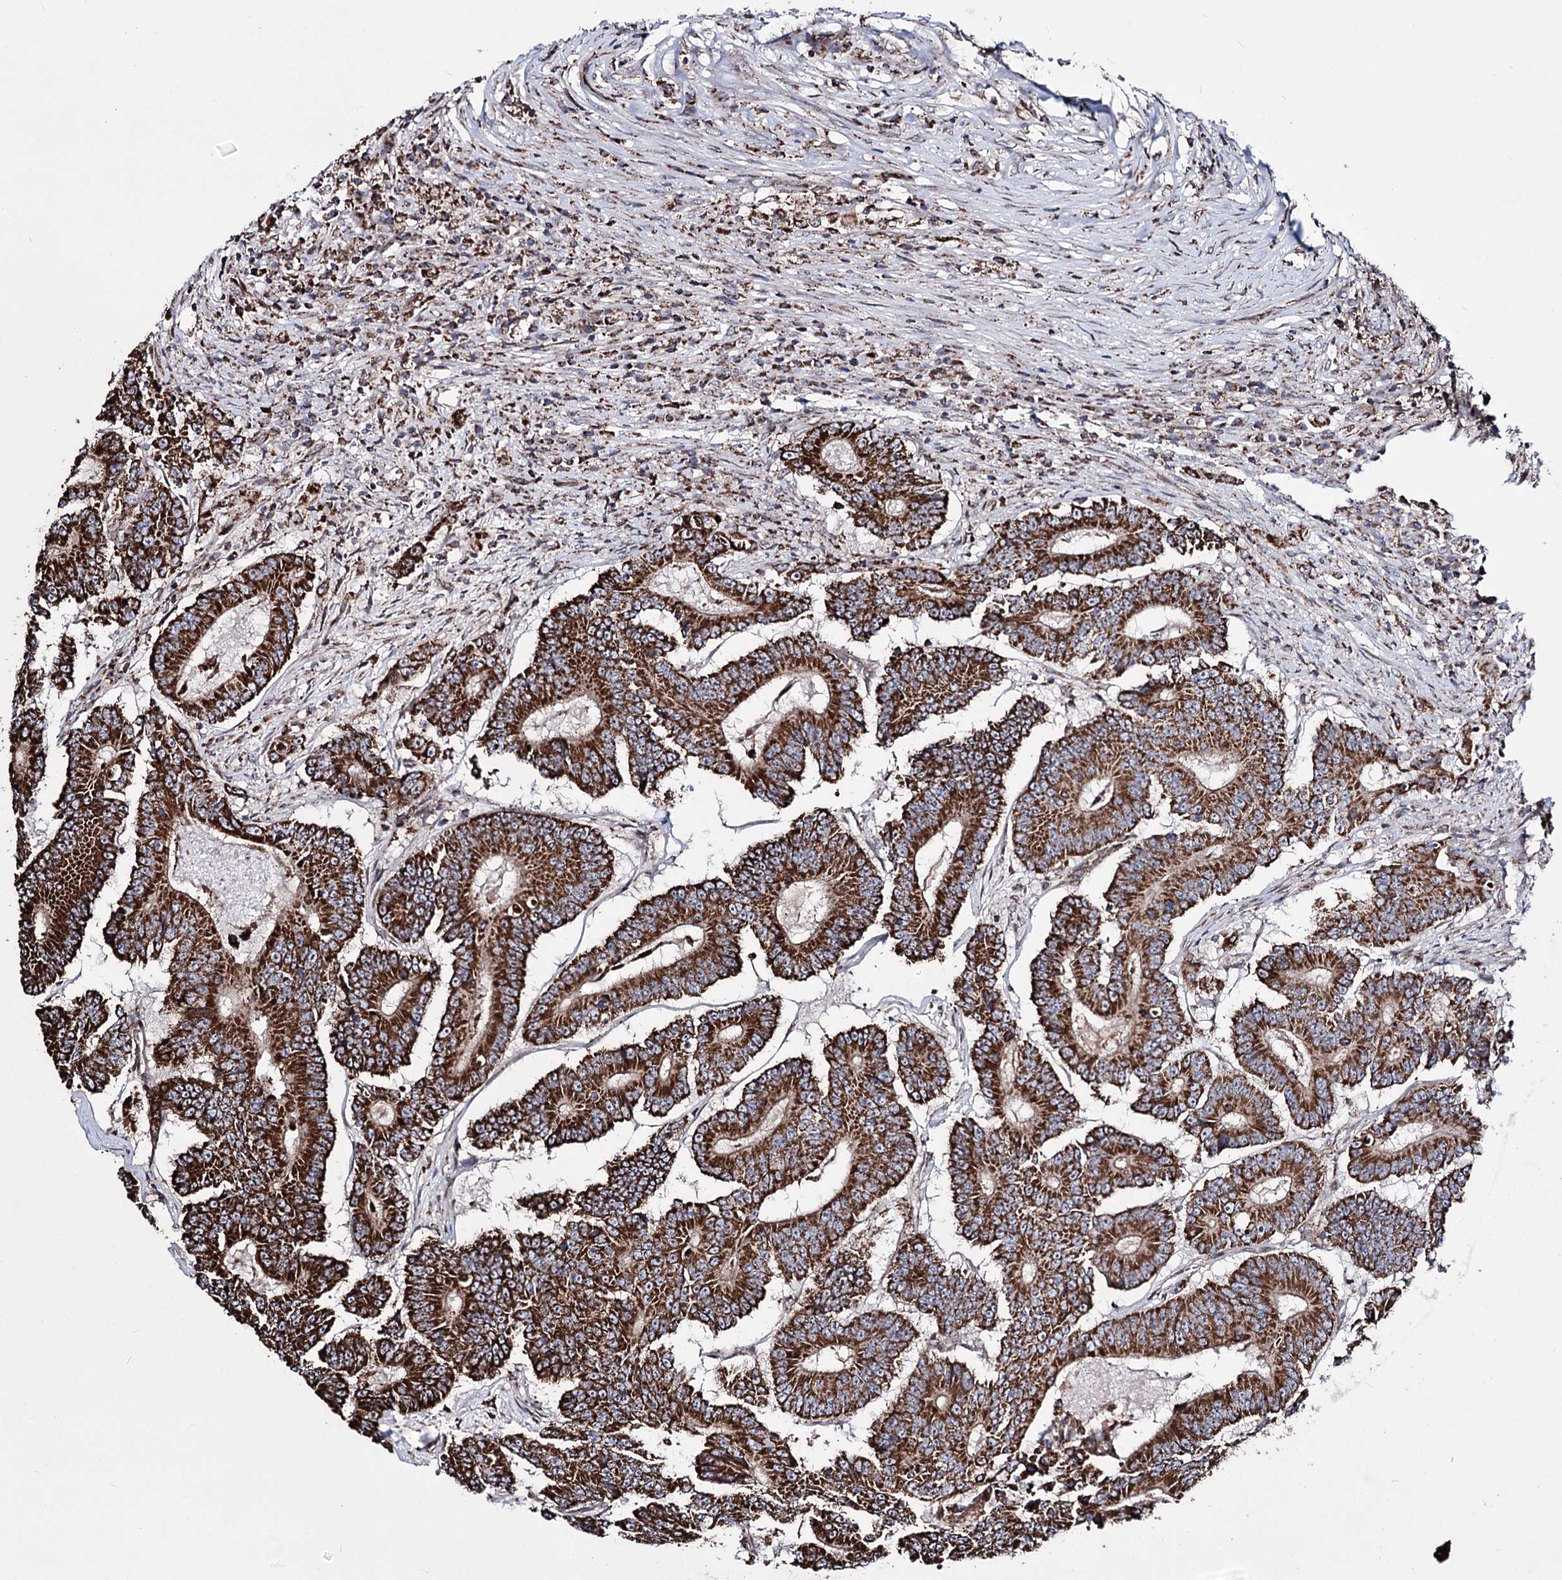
{"staining": {"intensity": "strong", "quantity": ">75%", "location": "cytoplasmic/membranous"}, "tissue": "colorectal cancer", "cell_type": "Tumor cells", "image_type": "cancer", "snomed": [{"axis": "morphology", "description": "Adenocarcinoma, NOS"}, {"axis": "topography", "description": "Colon"}], "caption": "IHC micrograph of neoplastic tissue: human colorectal cancer (adenocarcinoma) stained using immunohistochemistry demonstrates high levels of strong protein expression localized specifically in the cytoplasmic/membranous of tumor cells, appearing as a cytoplasmic/membranous brown color.", "gene": "CREB3L4", "patient": {"sex": "male", "age": 83}}